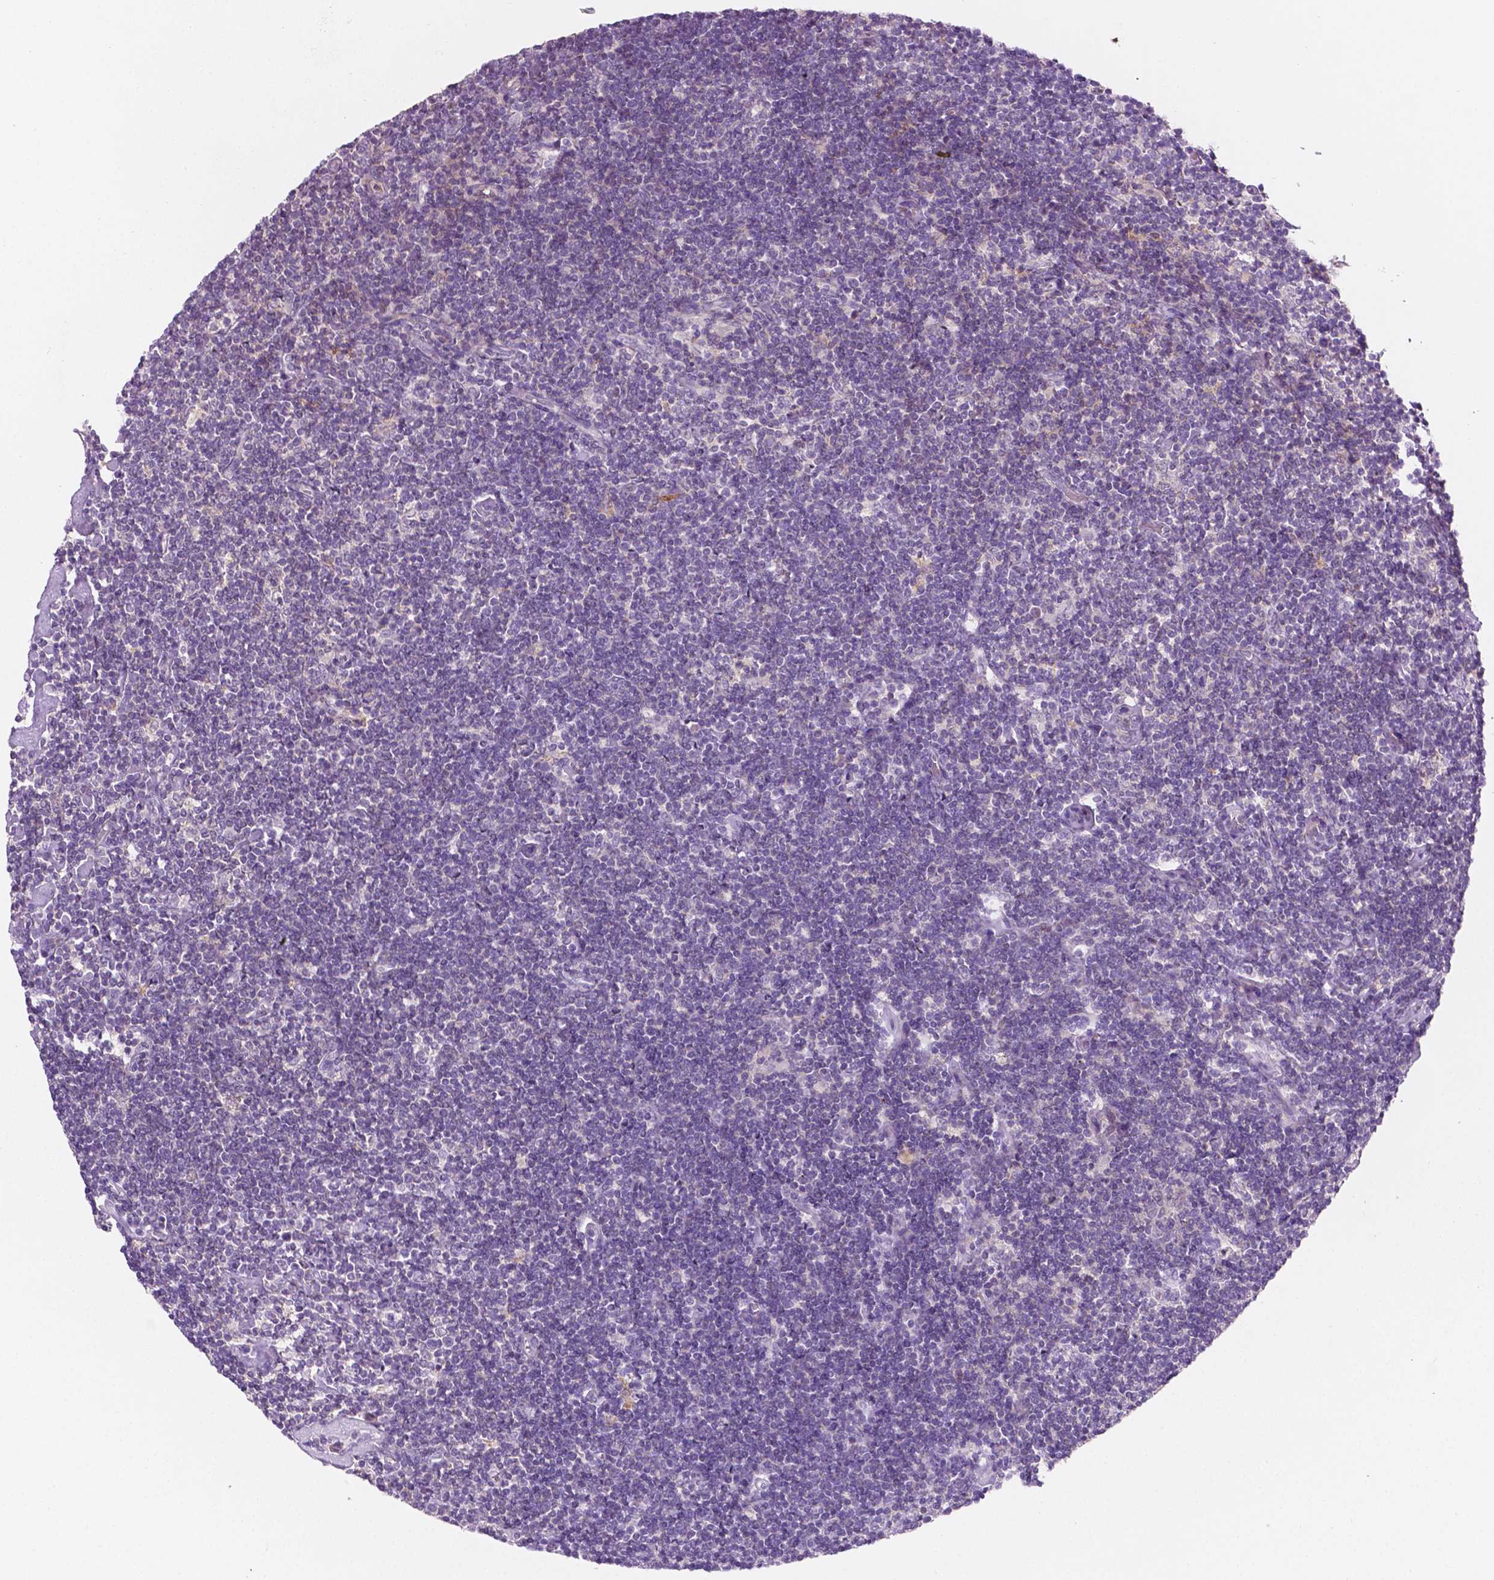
{"staining": {"intensity": "negative", "quantity": "none", "location": "none"}, "tissue": "lymphoma", "cell_type": "Tumor cells", "image_type": "cancer", "snomed": [{"axis": "morphology", "description": "Hodgkin's disease, NOS"}, {"axis": "topography", "description": "Lymph node"}], "caption": "Human lymphoma stained for a protein using immunohistochemistry shows no positivity in tumor cells.", "gene": "EGFR", "patient": {"sex": "male", "age": 40}}